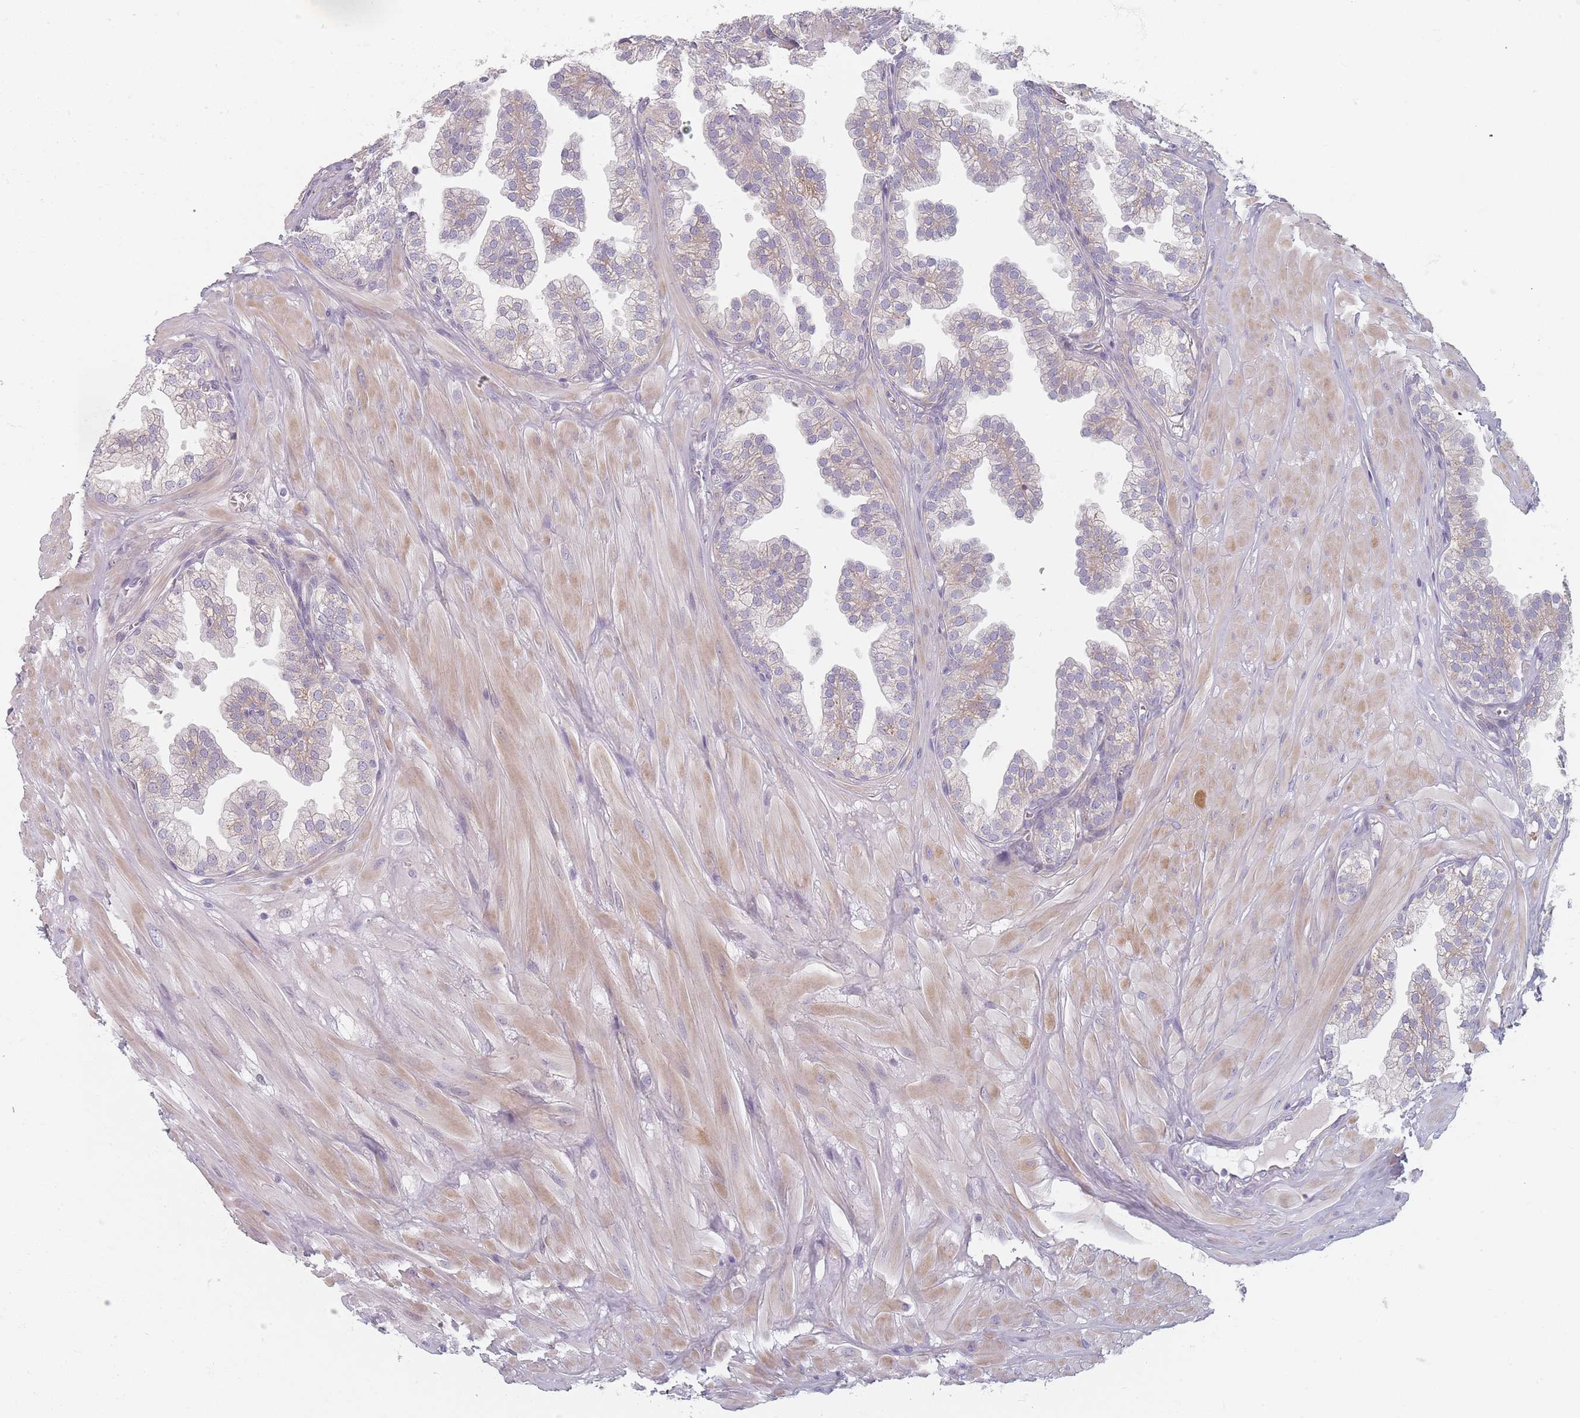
{"staining": {"intensity": "weak", "quantity": "<25%", "location": "cytoplasmic/membranous"}, "tissue": "prostate", "cell_type": "Glandular cells", "image_type": "normal", "snomed": [{"axis": "morphology", "description": "Normal tissue, NOS"}, {"axis": "topography", "description": "Prostate"}, {"axis": "topography", "description": "Peripheral nerve tissue"}], "caption": "This is an immunohistochemistry (IHC) histopathology image of unremarkable human prostate. There is no staining in glandular cells.", "gene": "TMOD1", "patient": {"sex": "male", "age": 55}}